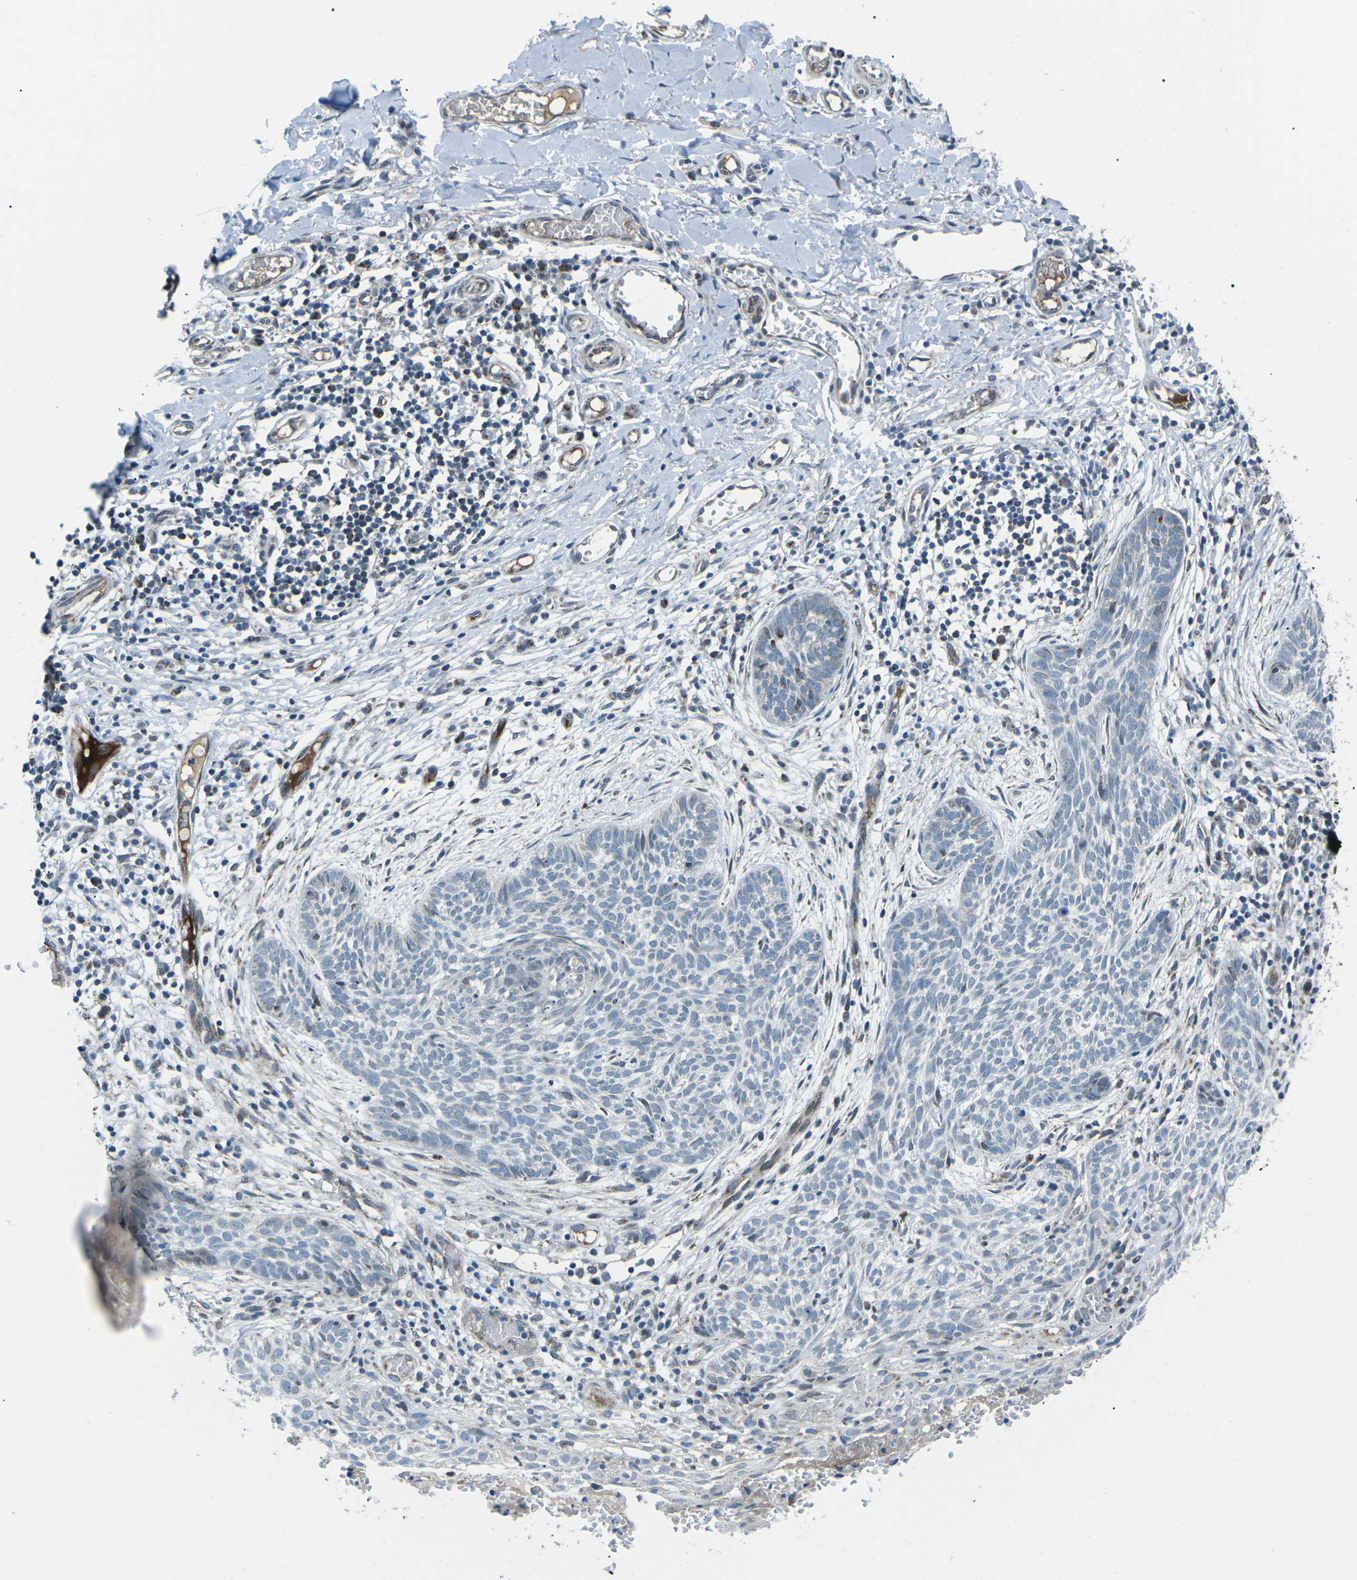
{"staining": {"intensity": "negative", "quantity": "none", "location": "none"}, "tissue": "skin cancer", "cell_type": "Tumor cells", "image_type": "cancer", "snomed": [{"axis": "morphology", "description": "Basal cell carcinoma"}, {"axis": "topography", "description": "Skin"}], "caption": "Basal cell carcinoma (skin) was stained to show a protein in brown. There is no significant staining in tumor cells. The staining is performed using DAB (3,3'-diaminobenzidine) brown chromogen with nuclei counter-stained in using hematoxylin.", "gene": "RFESD", "patient": {"sex": "female", "age": 59}}